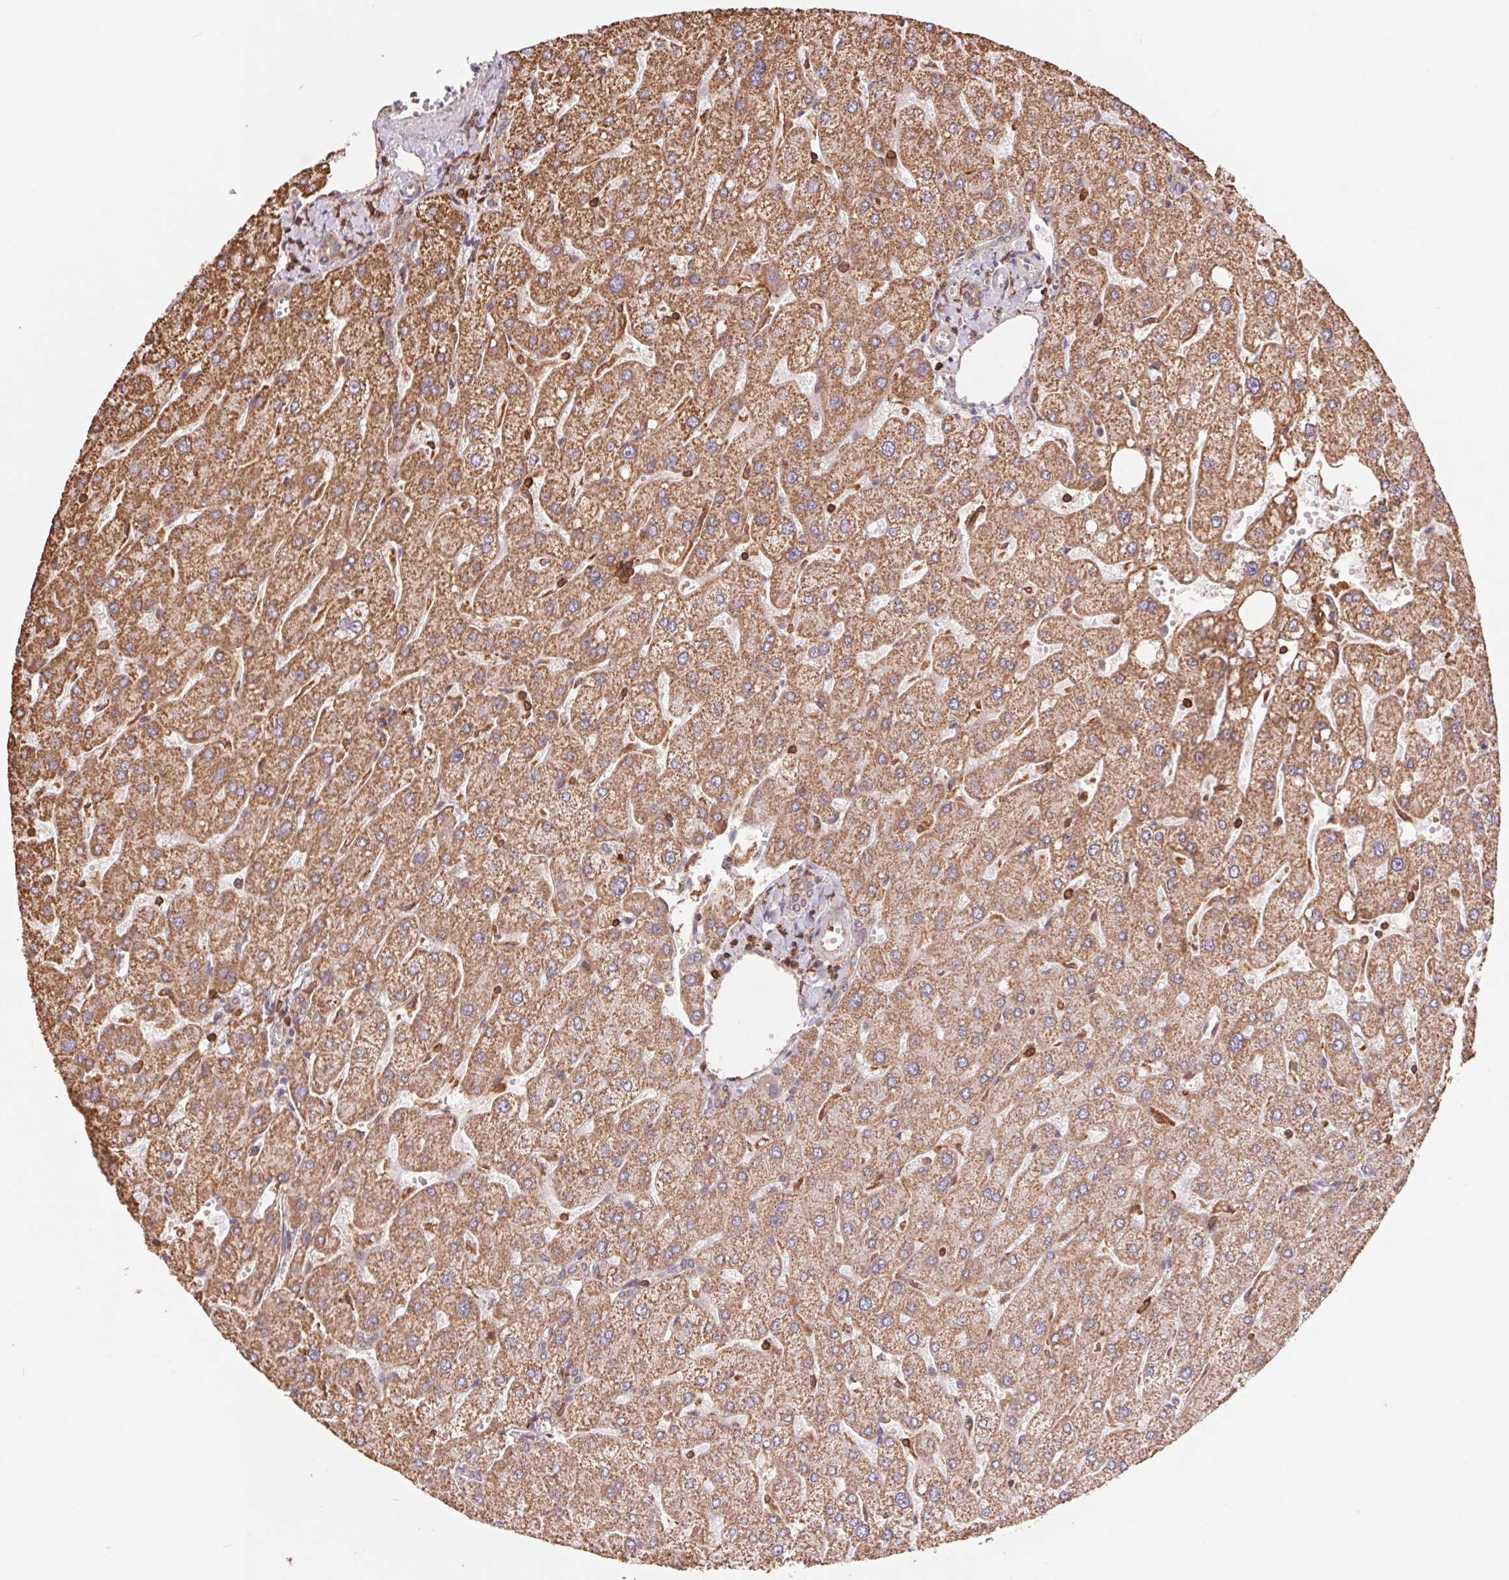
{"staining": {"intensity": "weak", "quantity": "<25%", "location": "cytoplasmic/membranous"}, "tissue": "liver", "cell_type": "Cholangiocytes", "image_type": "normal", "snomed": [{"axis": "morphology", "description": "Normal tissue, NOS"}, {"axis": "topography", "description": "Liver"}], "caption": "Cholangiocytes are negative for brown protein staining in normal liver. Brightfield microscopy of IHC stained with DAB (3,3'-diaminobenzidine) (brown) and hematoxylin (blue), captured at high magnification.", "gene": "URM1", "patient": {"sex": "male", "age": 67}}